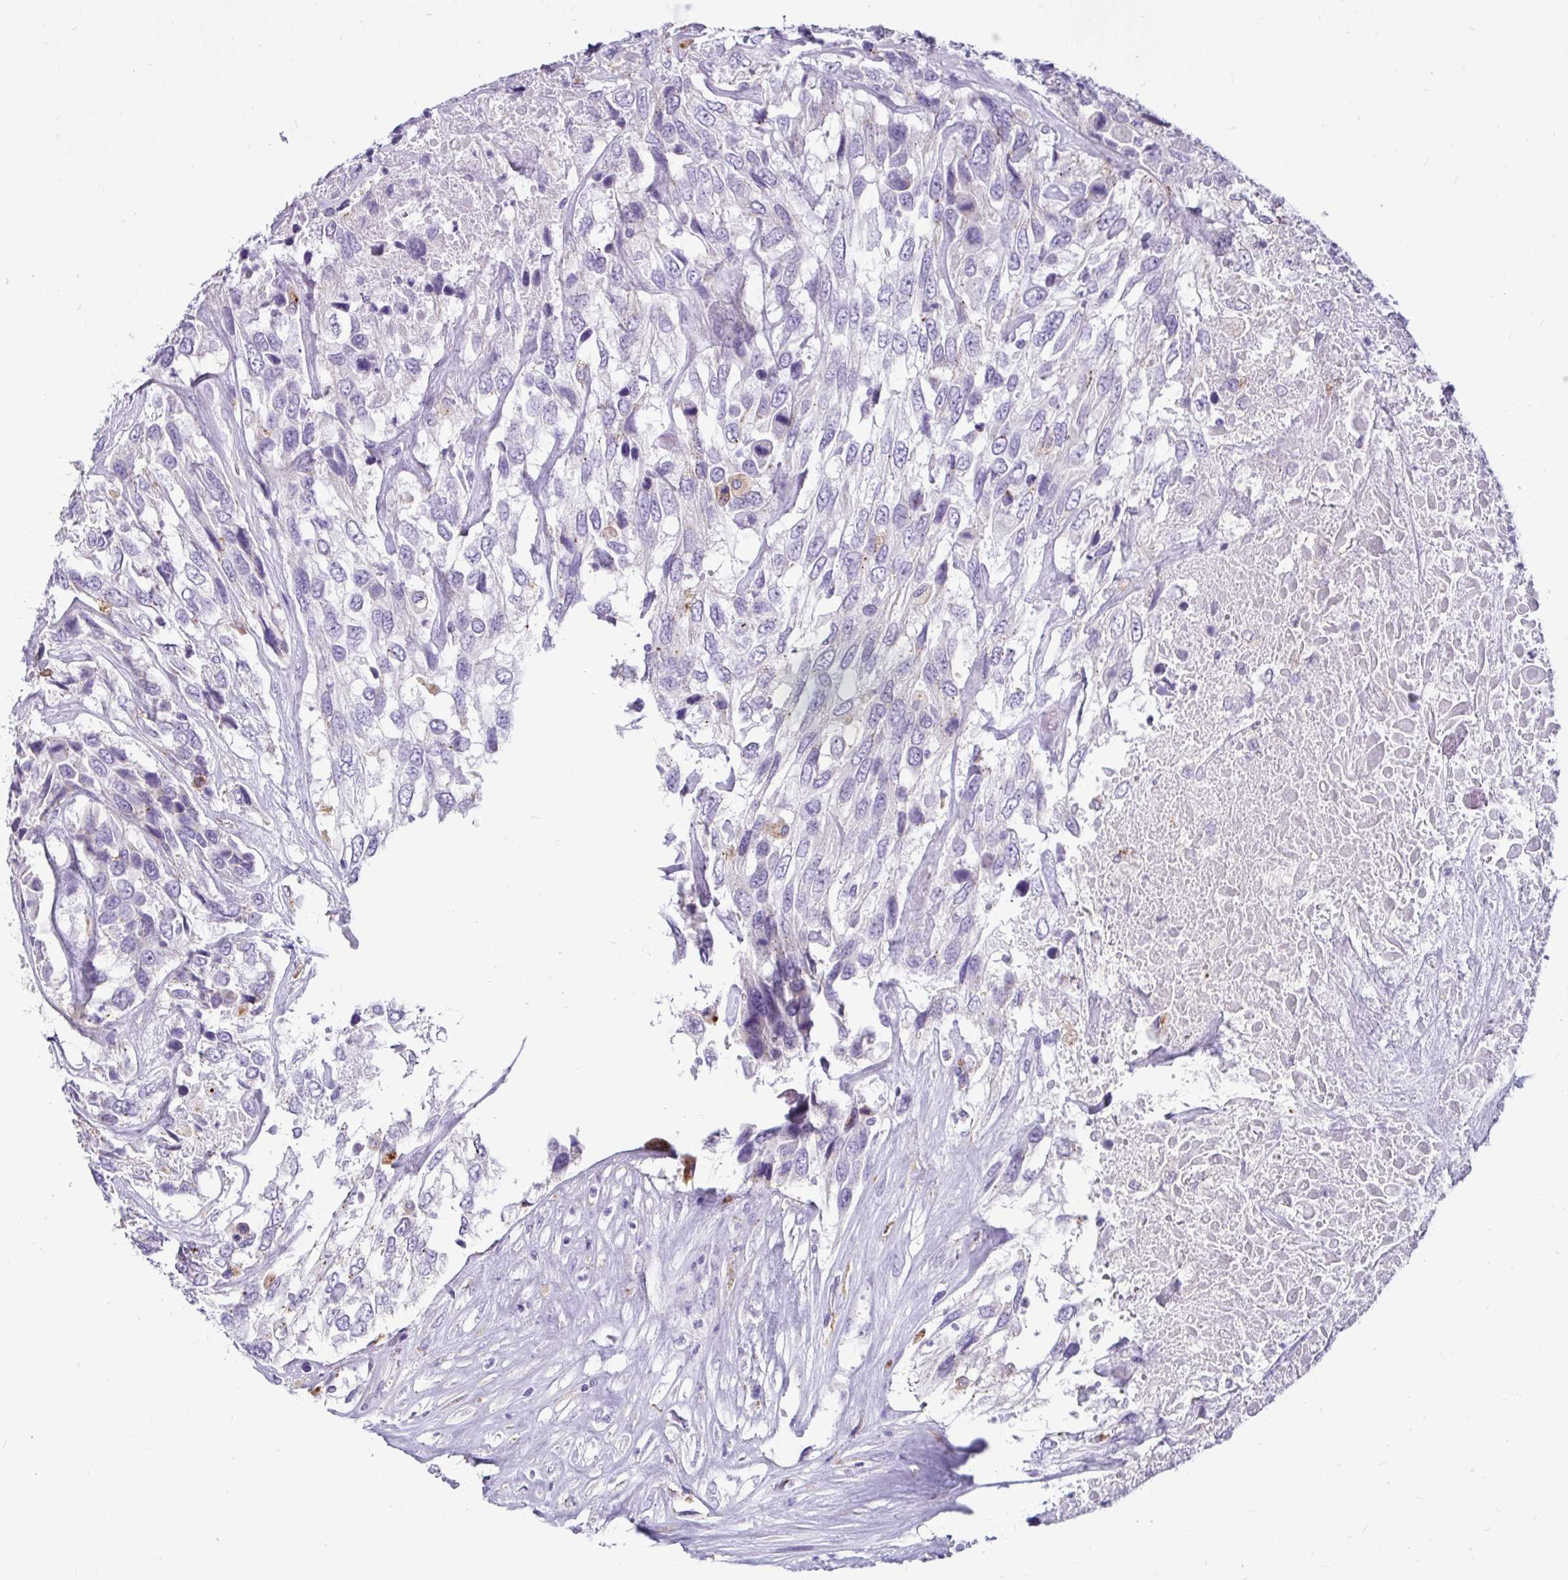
{"staining": {"intensity": "negative", "quantity": "none", "location": "none"}, "tissue": "urothelial cancer", "cell_type": "Tumor cells", "image_type": "cancer", "snomed": [{"axis": "morphology", "description": "Urothelial carcinoma, High grade"}, {"axis": "topography", "description": "Urinary bladder"}], "caption": "Histopathology image shows no protein expression in tumor cells of urothelial cancer tissue.", "gene": "CTSZ", "patient": {"sex": "female", "age": 70}}